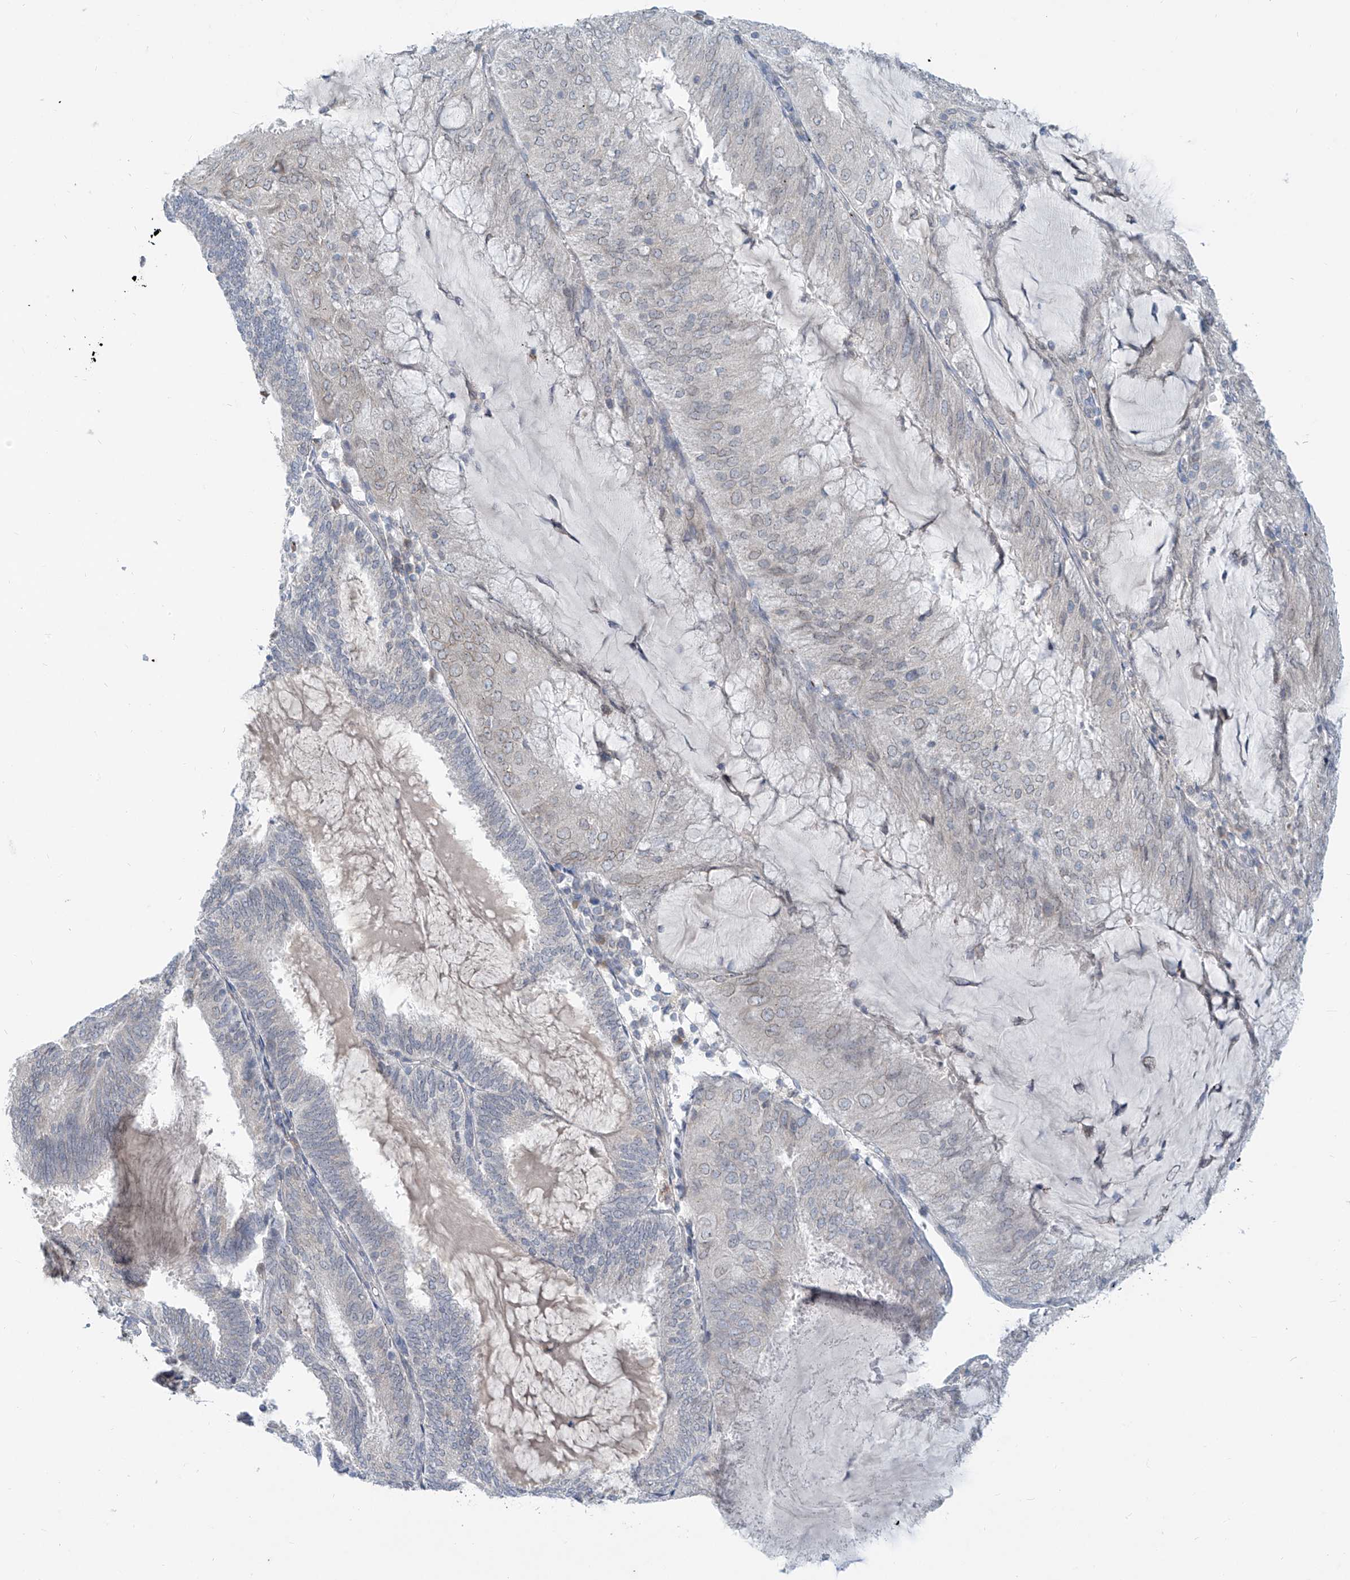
{"staining": {"intensity": "negative", "quantity": "none", "location": "none"}, "tissue": "endometrial cancer", "cell_type": "Tumor cells", "image_type": "cancer", "snomed": [{"axis": "morphology", "description": "Adenocarcinoma, NOS"}, {"axis": "topography", "description": "Endometrium"}], "caption": "An image of adenocarcinoma (endometrial) stained for a protein displays no brown staining in tumor cells.", "gene": "KRTAP25-1", "patient": {"sex": "female", "age": 81}}